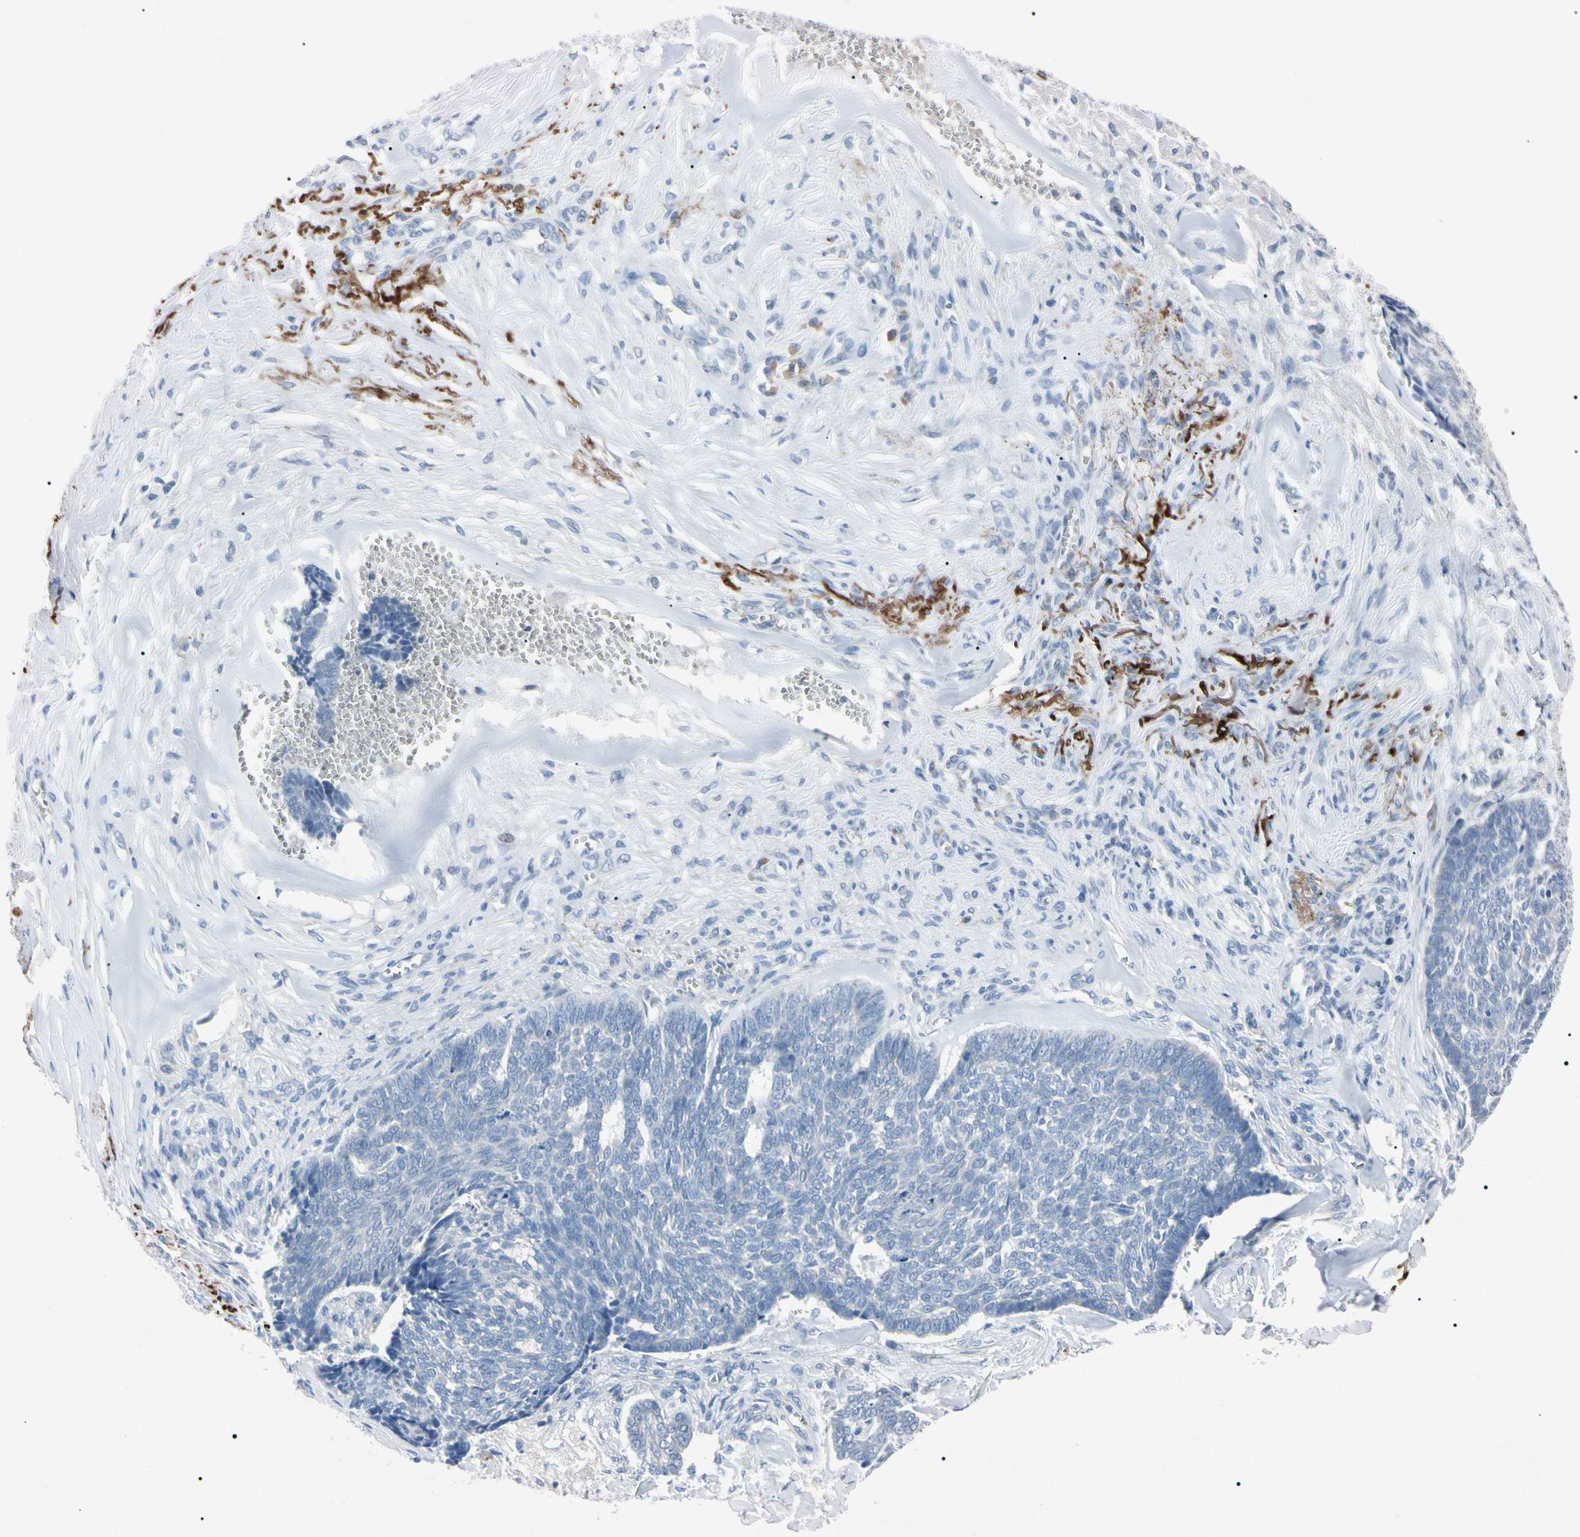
{"staining": {"intensity": "negative", "quantity": "none", "location": "none"}, "tissue": "skin cancer", "cell_type": "Tumor cells", "image_type": "cancer", "snomed": [{"axis": "morphology", "description": "Basal cell carcinoma"}, {"axis": "topography", "description": "Skin"}], "caption": "The image shows no significant expression in tumor cells of skin cancer (basal cell carcinoma).", "gene": "ELN", "patient": {"sex": "male", "age": 84}}